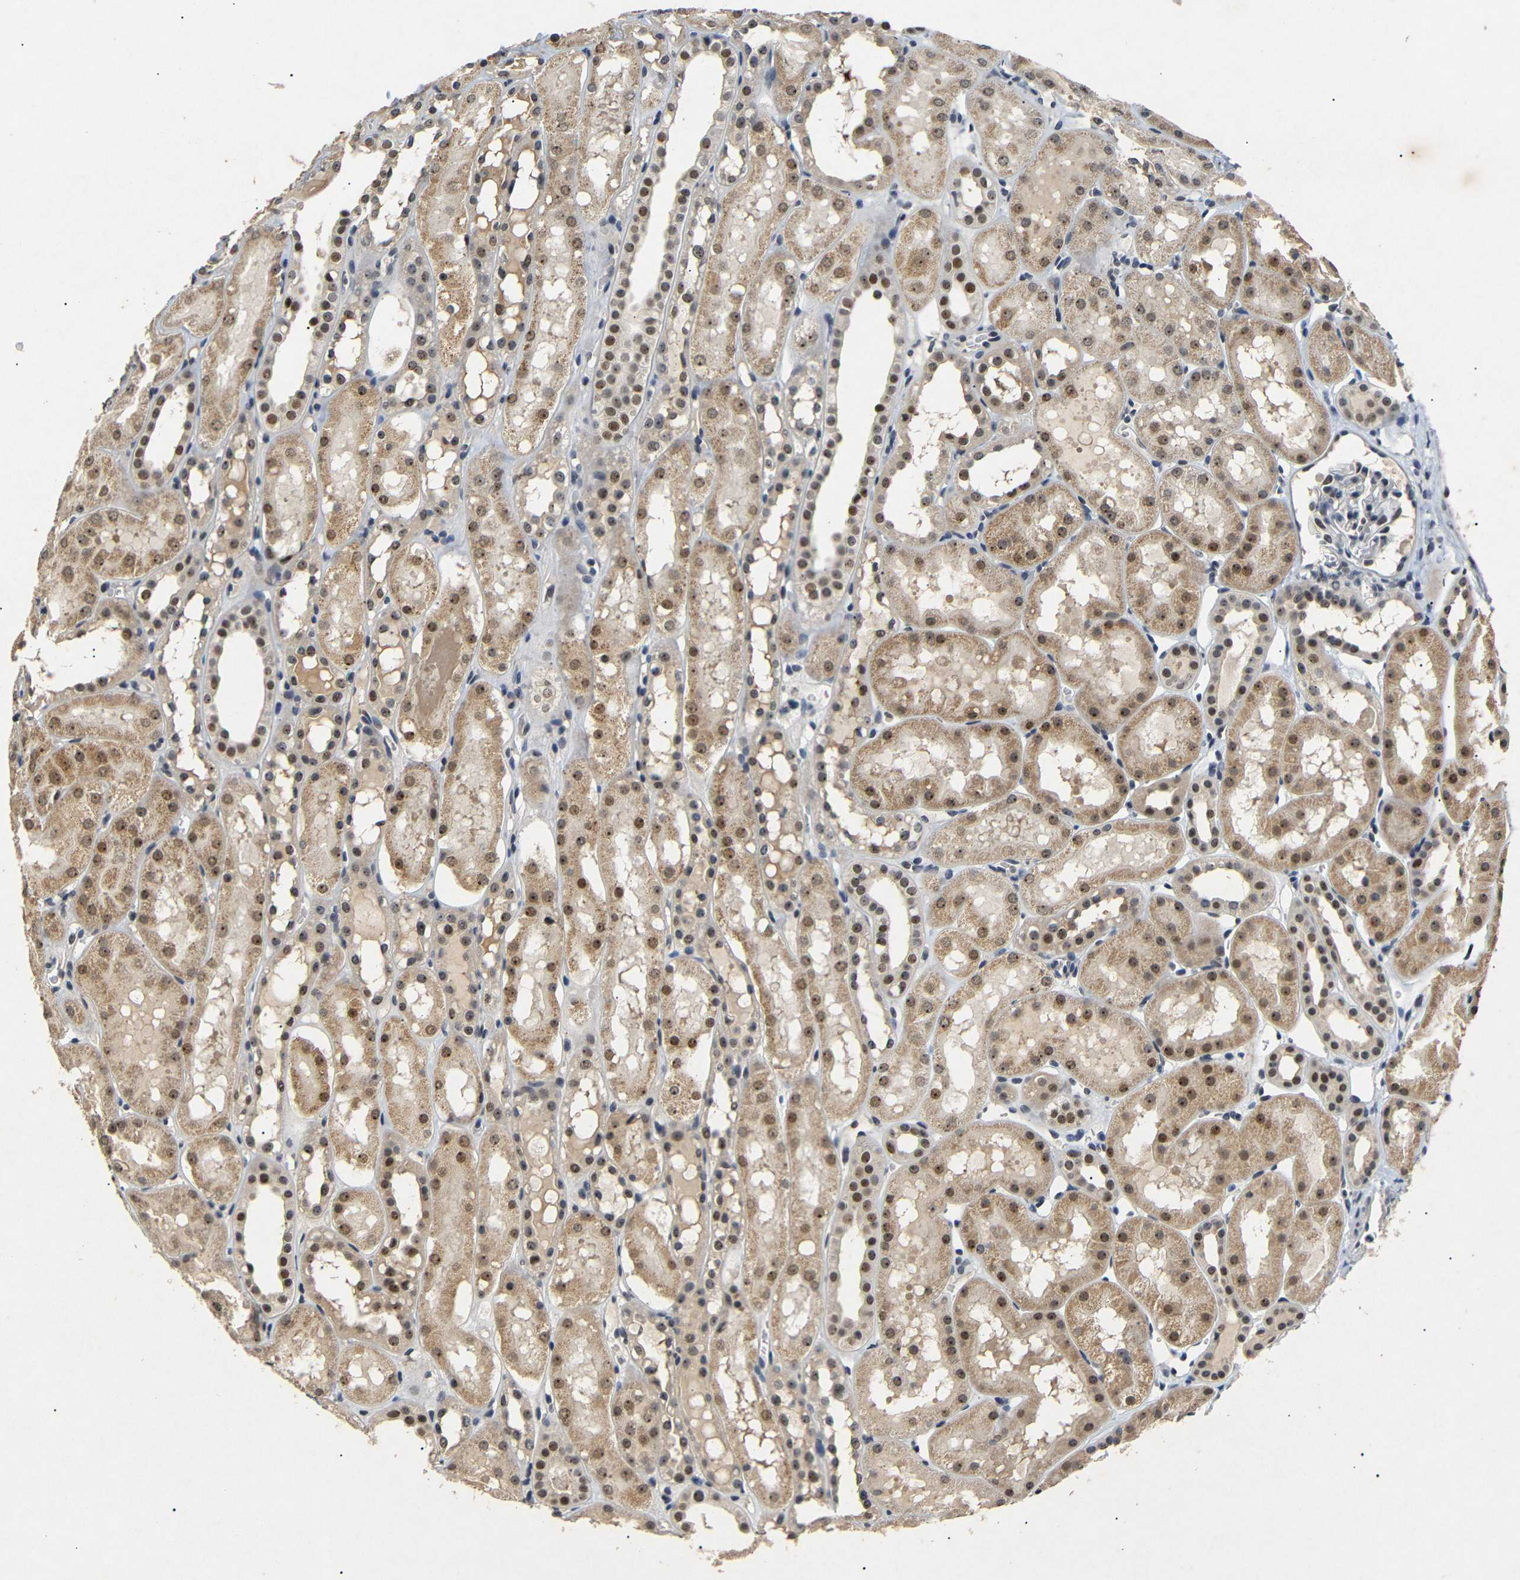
{"staining": {"intensity": "moderate", "quantity": "<25%", "location": "nuclear"}, "tissue": "kidney", "cell_type": "Cells in glomeruli", "image_type": "normal", "snomed": [{"axis": "morphology", "description": "Normal tissue, NOS"}, {"axis": "topography", "description": "Kidney"}, {"axis": "topography", "description": "Urinary bladder"}], "caption": "Immunohistochemistry (IHC) image of unremarkable kidney: kidney stained using IHC displays low levels of moderate protein expression localized specifically in the nuclear of cells in glomeruli, appearing as a nuclear brown color.", "gene": "PARN", "patient": {"sex": "male", "age": 16}}